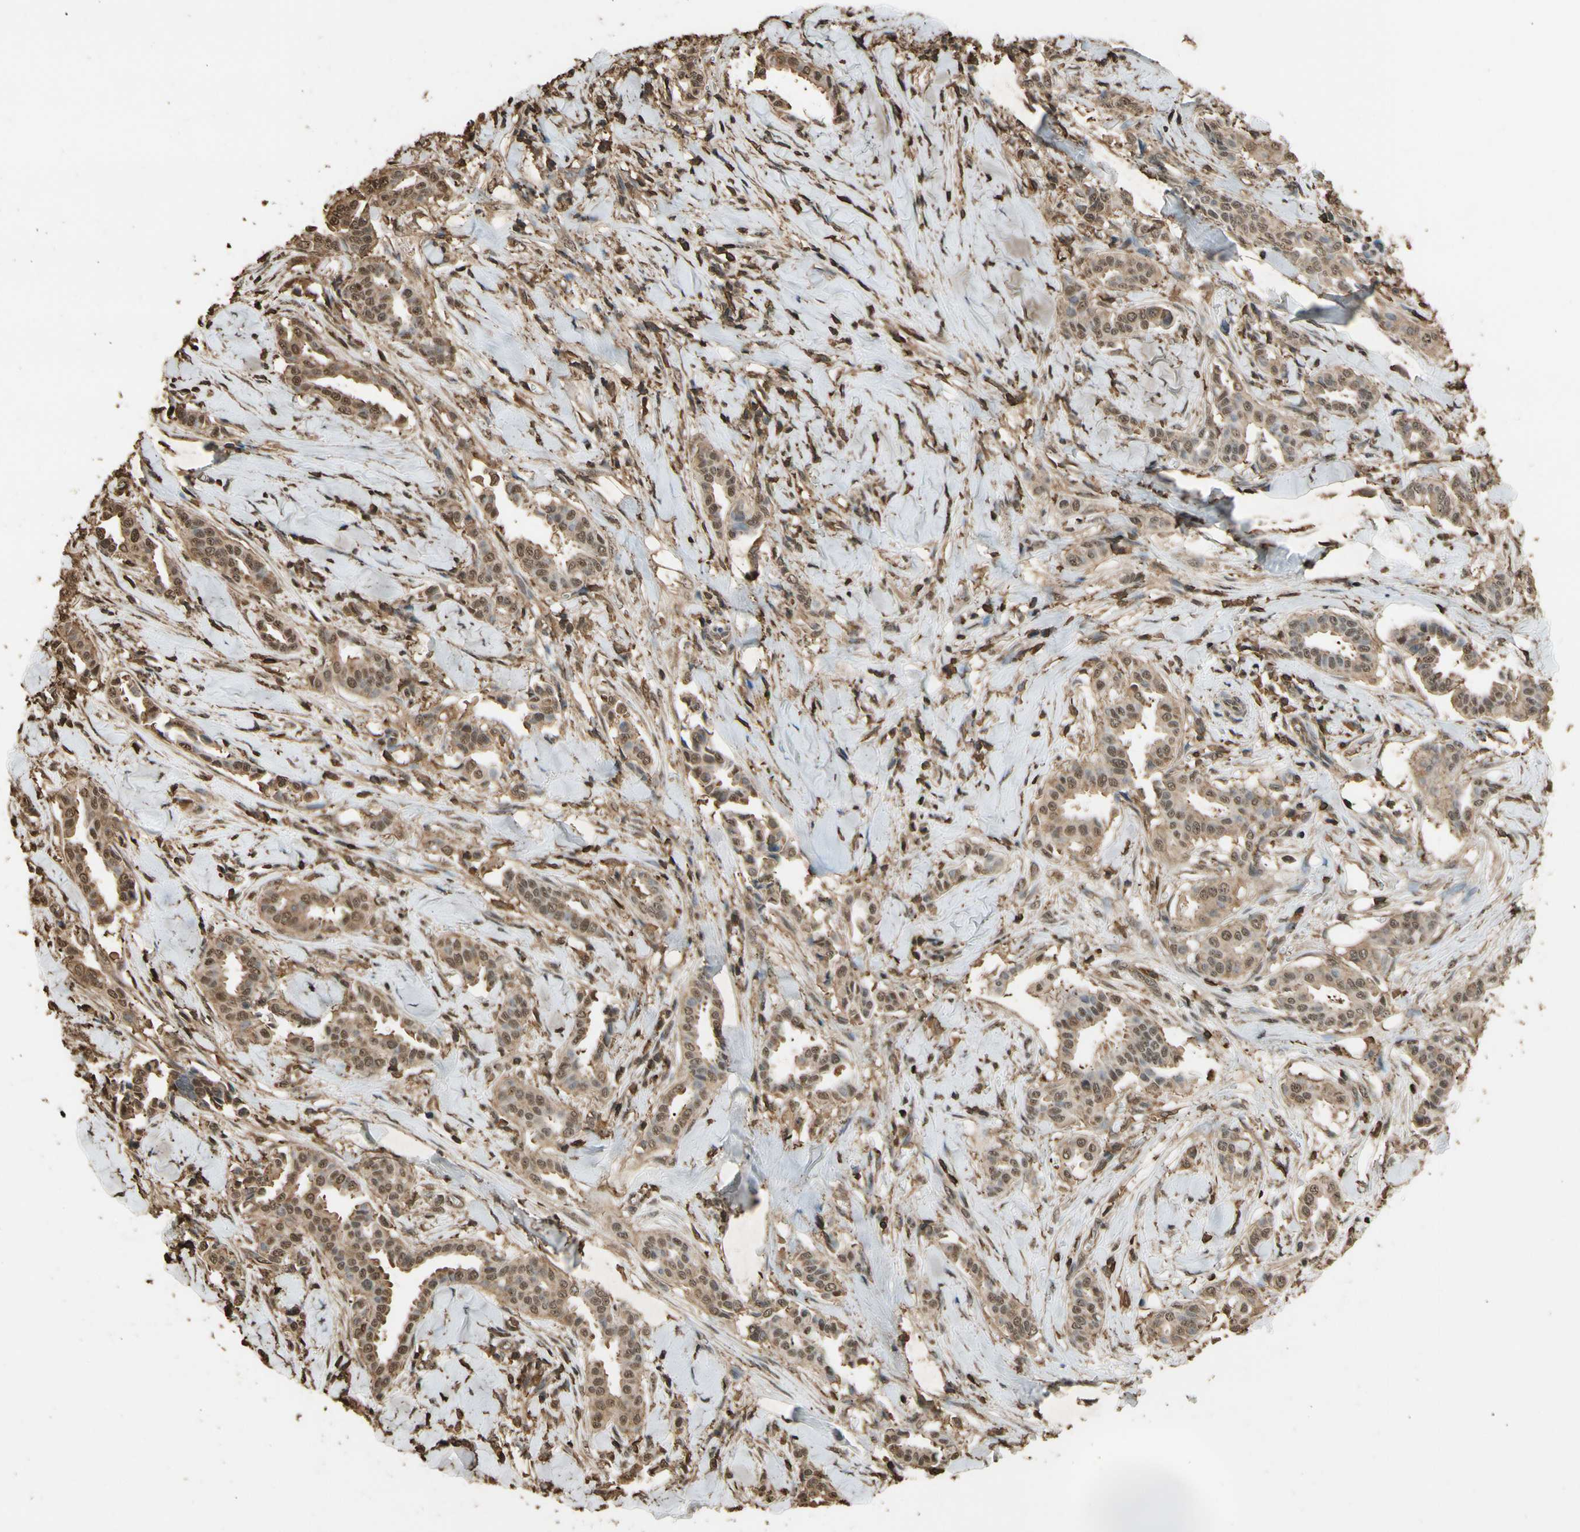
{"staining": {"intensity": "moderate", "quantity": ">75%", "location": "cytoplasmic/membranous,nuclear"}, "tissue": "head and neck cancer", "cell_type": "Tumor cells", "image_type": "cancer", "snomed": [{"axis": "morphology", "description": "Adenocarcinoma, NOS"}, {"axis": "topography", "description": "Salivary gland"}, {"axis": "topography", "description": "Head-Neck"}], "caption": "Immunohistochemistry (IHC) of head and neck cancer demonstrates medium levels of moderate cytoplasmic/membranous and nuclear staining in approximately >75% of tumor cells.", "gene": "TNFSF13B", "patient": {"sex": "female", "age": 59}}